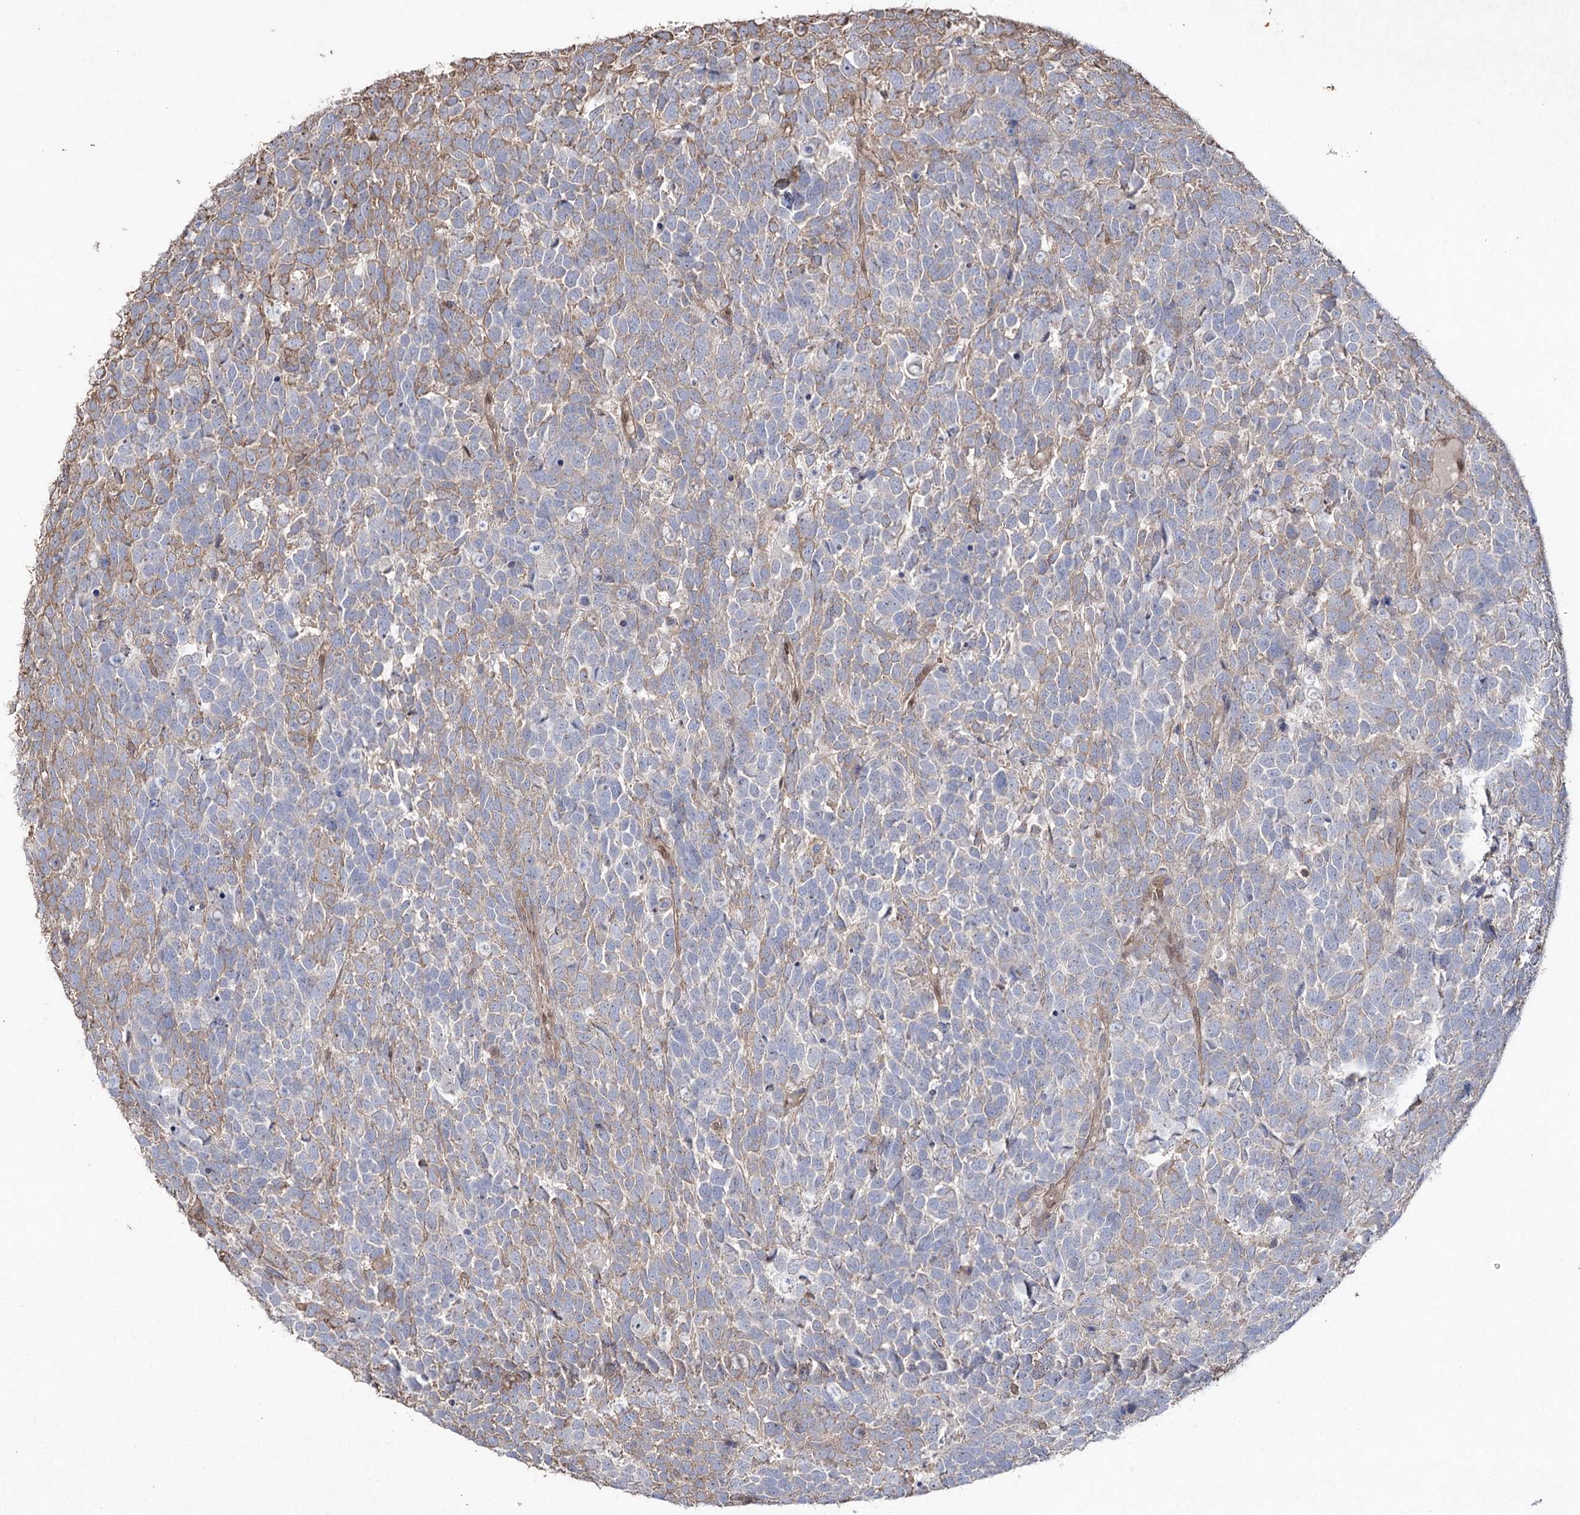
{"staining": {"intensity": "weak", "quantity": "25%-75%", "location": "cytoplasmic/membranous"}, "tissue": "urothelial cancer", "cell_type": "Tumor cells", "image_type": "cancer", "snomed": [{"axis": "morphology", "description": "Urothelial carcinoma, High grade"}, {"axis": "topography", "description": "Urinary bladder"}], "caption": "Immunohistochemistry (IHC) of urothelial cancer shows low levels of weak cytoplasmic/membranous positivity in about 25%-75% of tumor cells.", "gene": "FAM13B", "patient": {"sex": "female", "age": 82}}